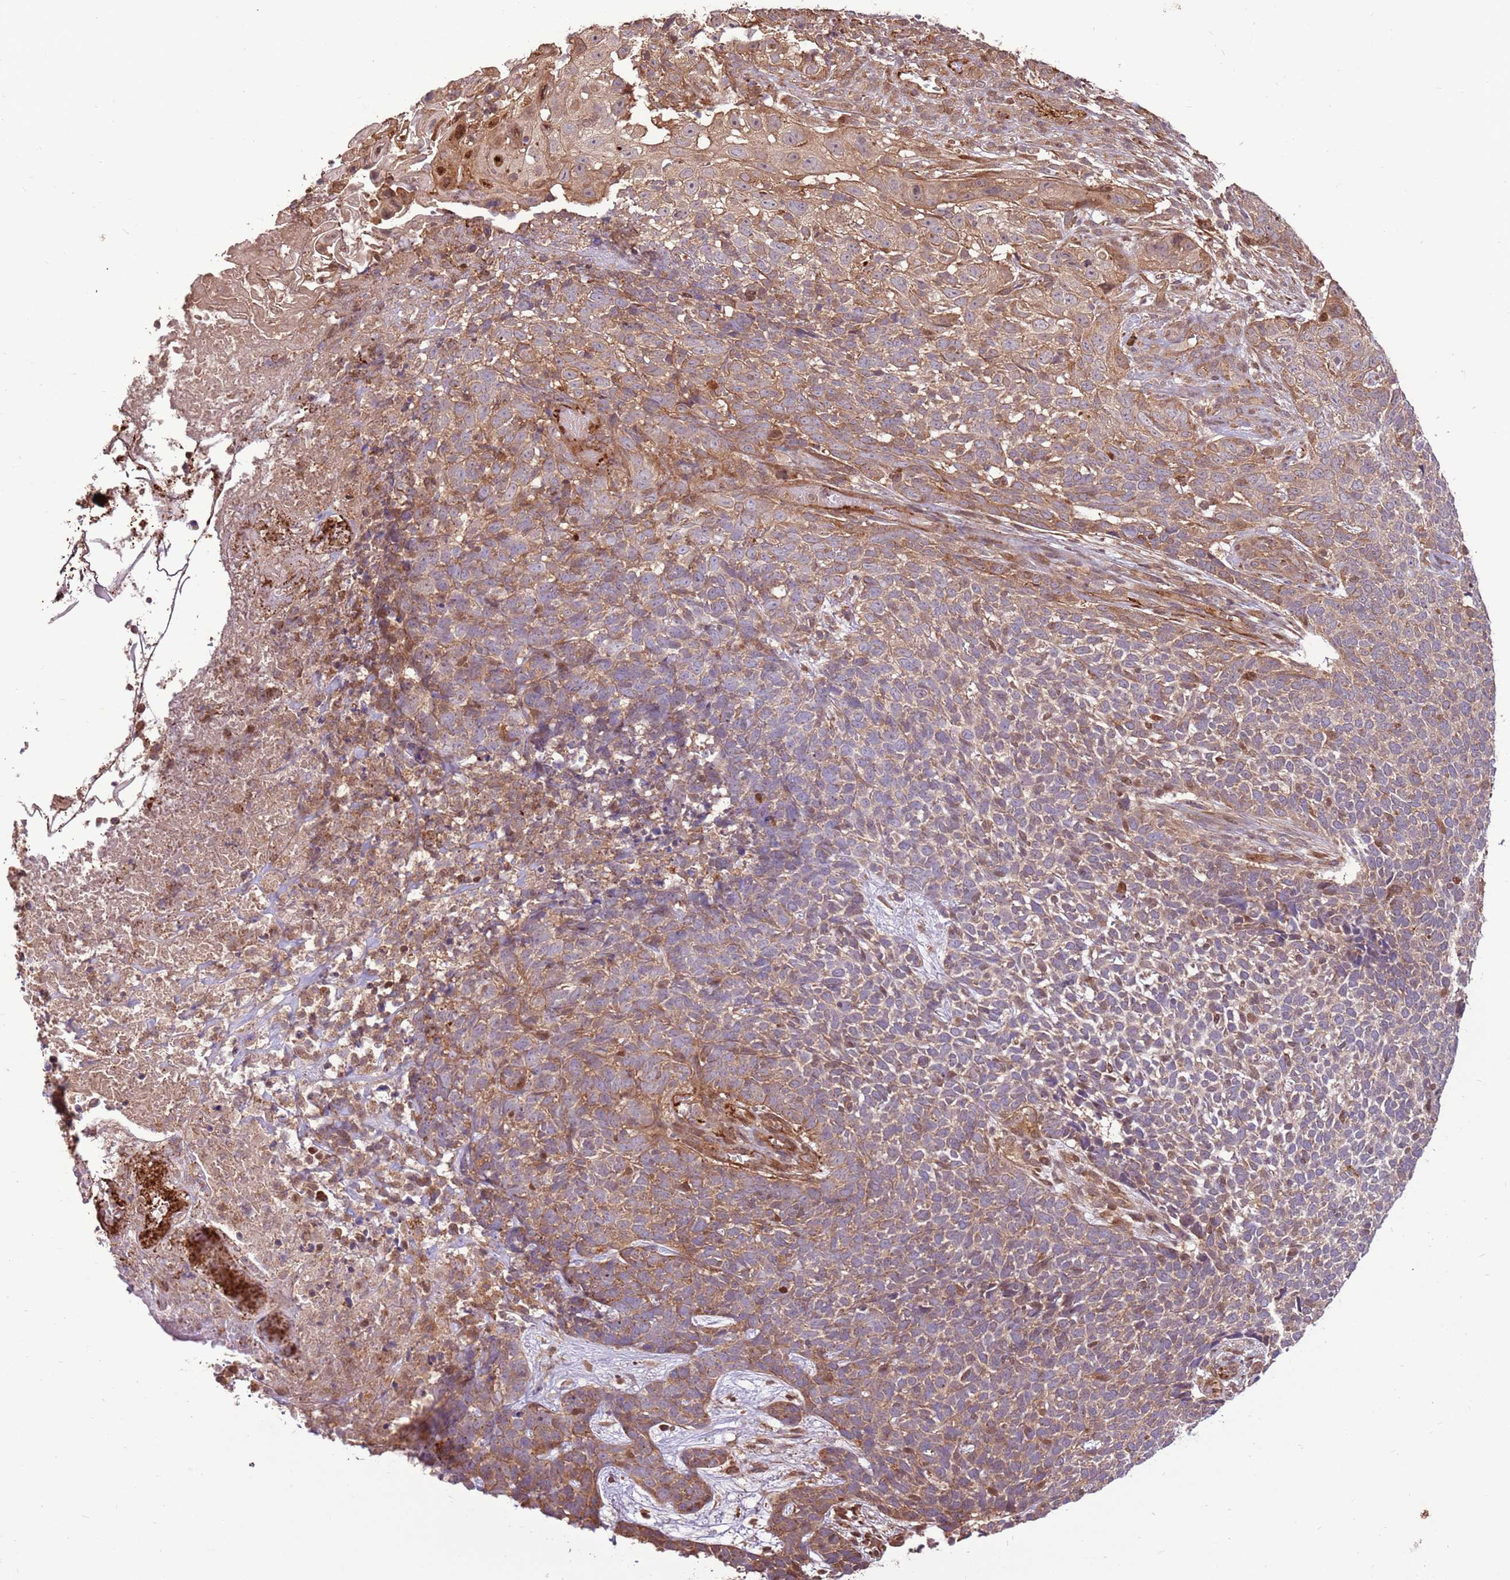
{"staining": {"intensity": "weak", "quantity": ">75%", "location": "cytoplasmic/membranous"}, "tissue": "skin cancer", "cell_type": "Tumor cells", "image_type": "cancer", "snomed": [{"axis": "morphology", "description": "Basal cell carcinoma"}, {"axis": "topography", "description": "Skin"}], "caption": "IHC (DAB (3,3'-diaminobenzidine)) staining of human skin cancer exhibits weak cytoplasmic/membranous protein staining in about >75% of tumor cells. The staining is performed using DAB brown chromogen to label protein expression. The nuclei are counter-stained blue using hematoxylin.", "gene": "CCDC112", "patient": {"sex": "female", "age": 84}}